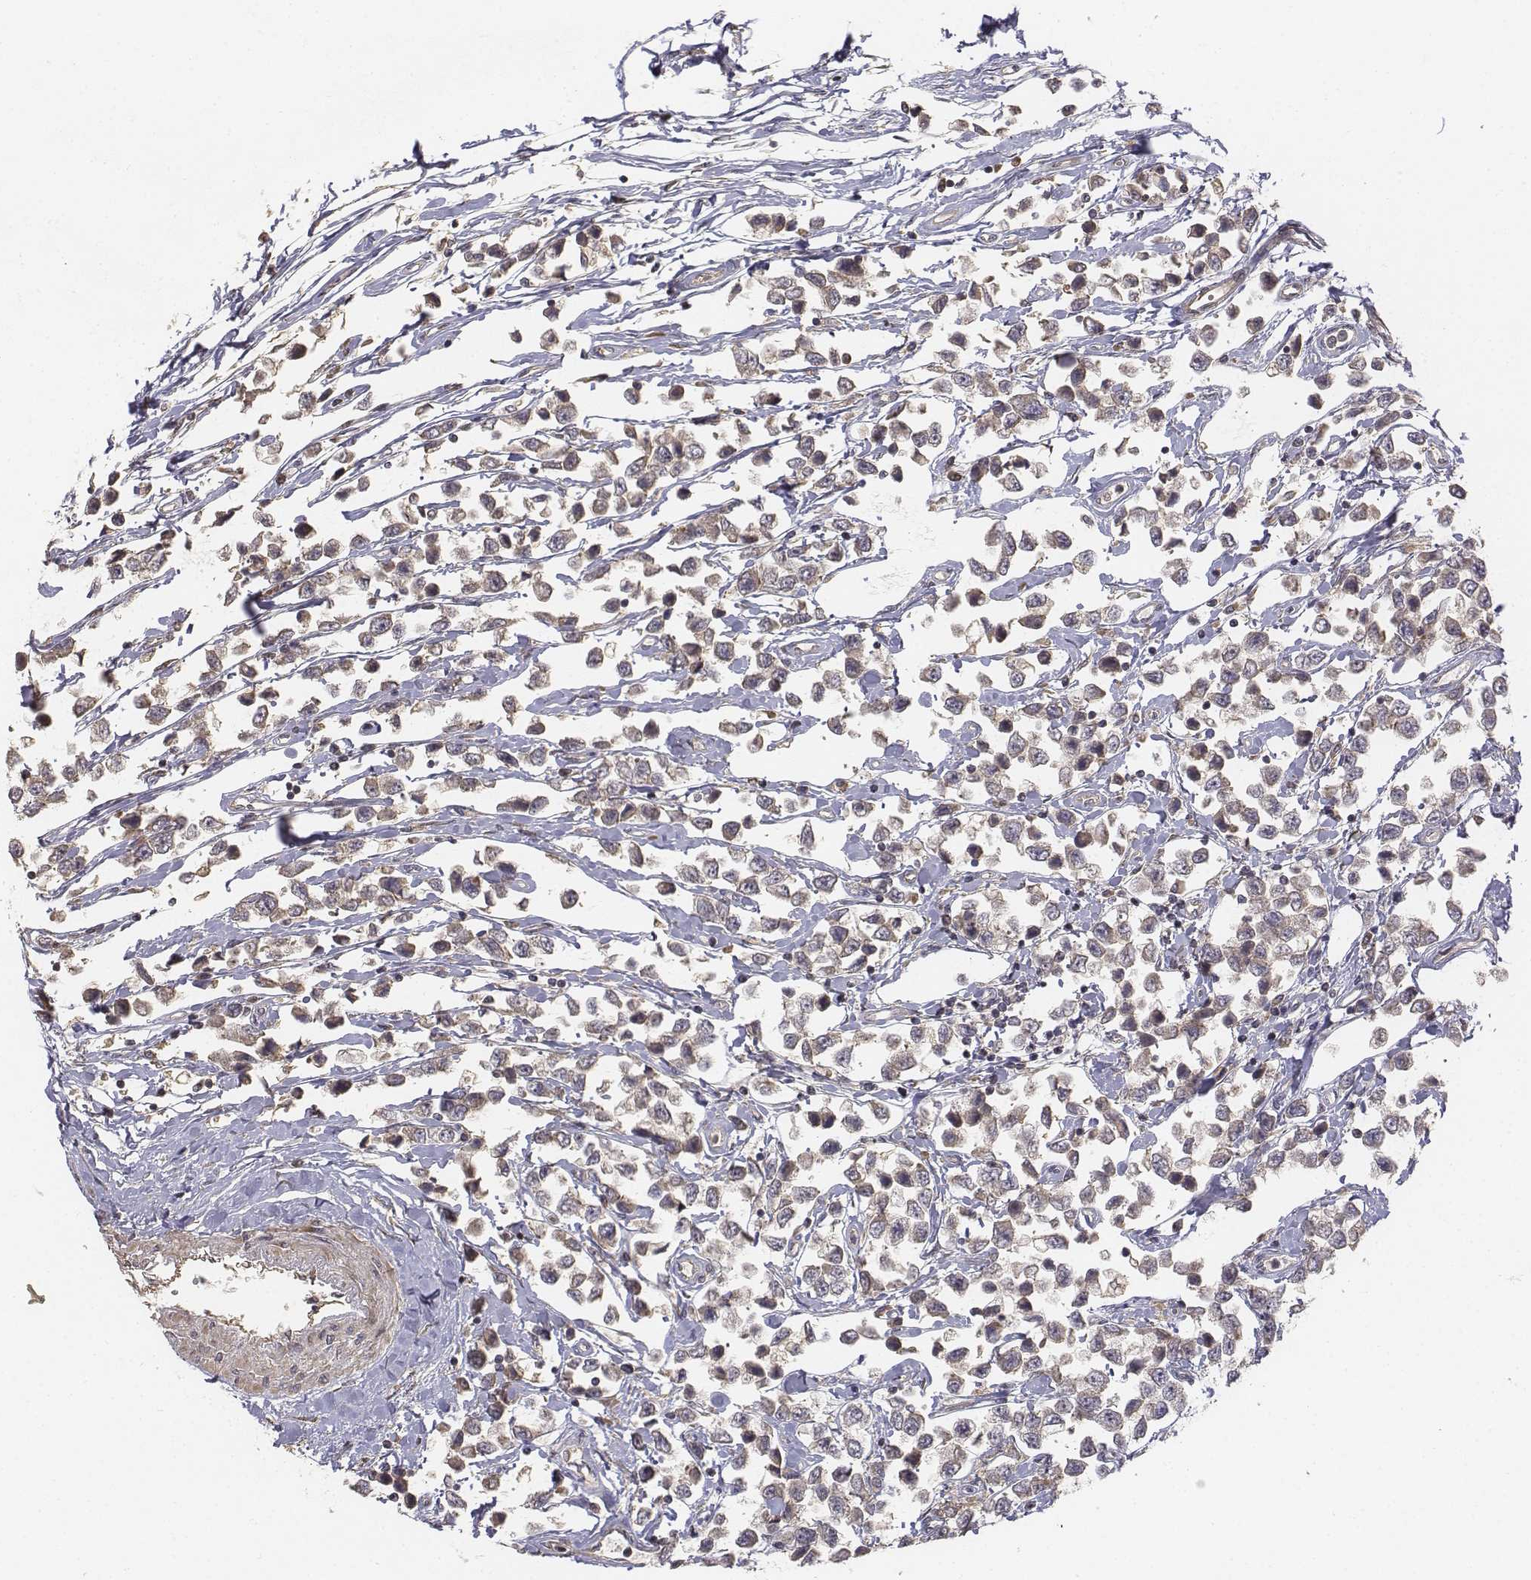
{"staining": {"intensity": "weak", "quantity": ">75%", "location": "cytoplasmic/membranous"}, "tissue": "testis cancer", "cell_type": "Tumor cells", "image_type": "cancer", "snomed": [{"axis": "morphology", "description": "Seminoma, NOS"}, {"axis": "topography", "description": "Testis"}], "caption": "IHC (DAB (3,3'-diaminobenzidine)) staining of testis cancer (seminoma) reveals weak cytoplasmic/membranous protein expression in approximately >75% of tumor cells.", "gene": "FBXO21", "patient": {"sex": "male", "age": 34}}